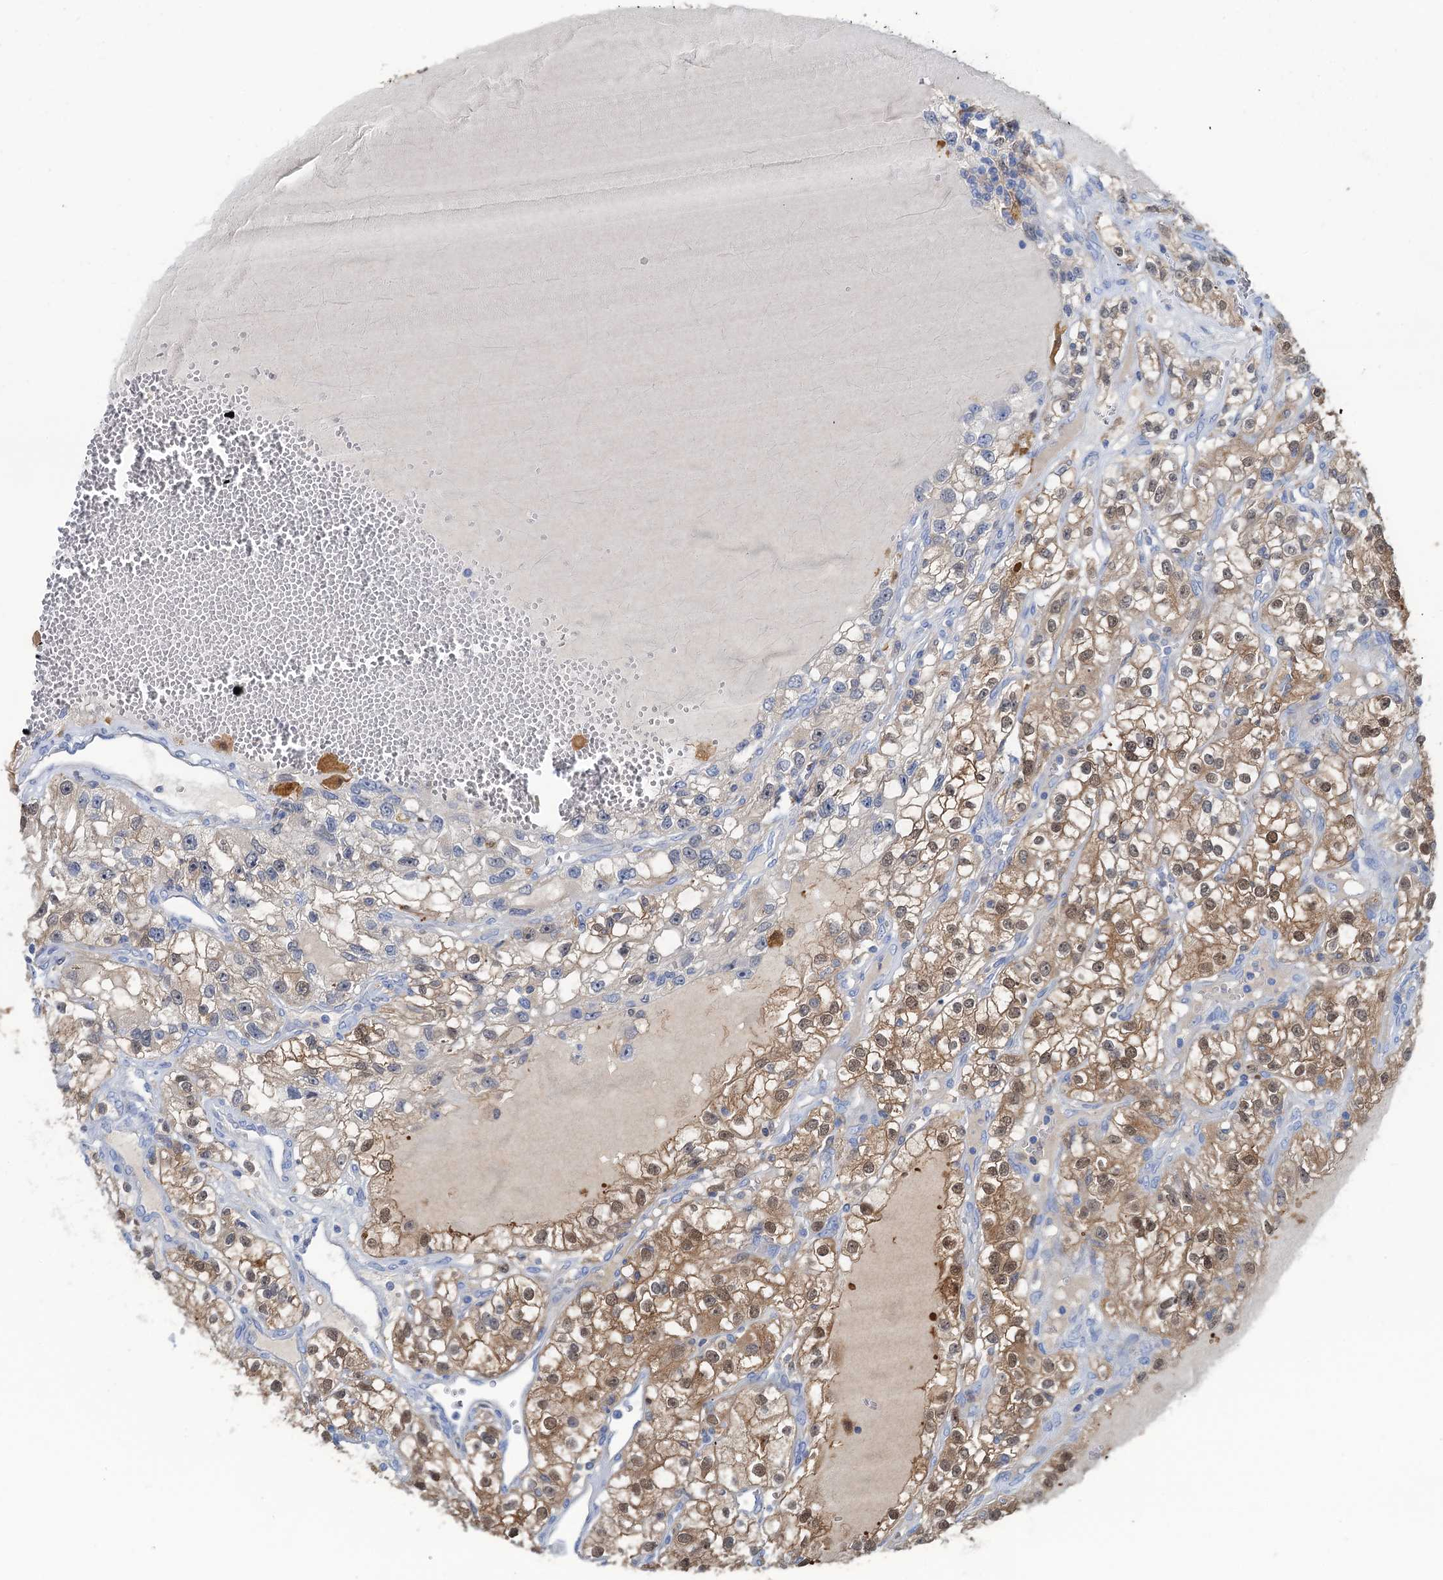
{"staining": {"intensity": "moderate", "quantity": ">75%", "location": "cytoplasmic/membranous,nuclear"}, "tissue": "renal cancer", "cell_type": "Tumor cells", "image_type": "cancer", "snomed": [{"axis": "morphology", "description": "Adenocarcinoma, NOS"}, {"axis": "topography", "description": "Kidney"}], "caption": "Approximately >75% of tumor cells in human renal cancer reveal moderate cytoplasmic/membranous and nuclear protein expression as visualized by brown immunohistochemical staining.", "gene": "FAH", "patient": {"sex": "female", "age": 57}}